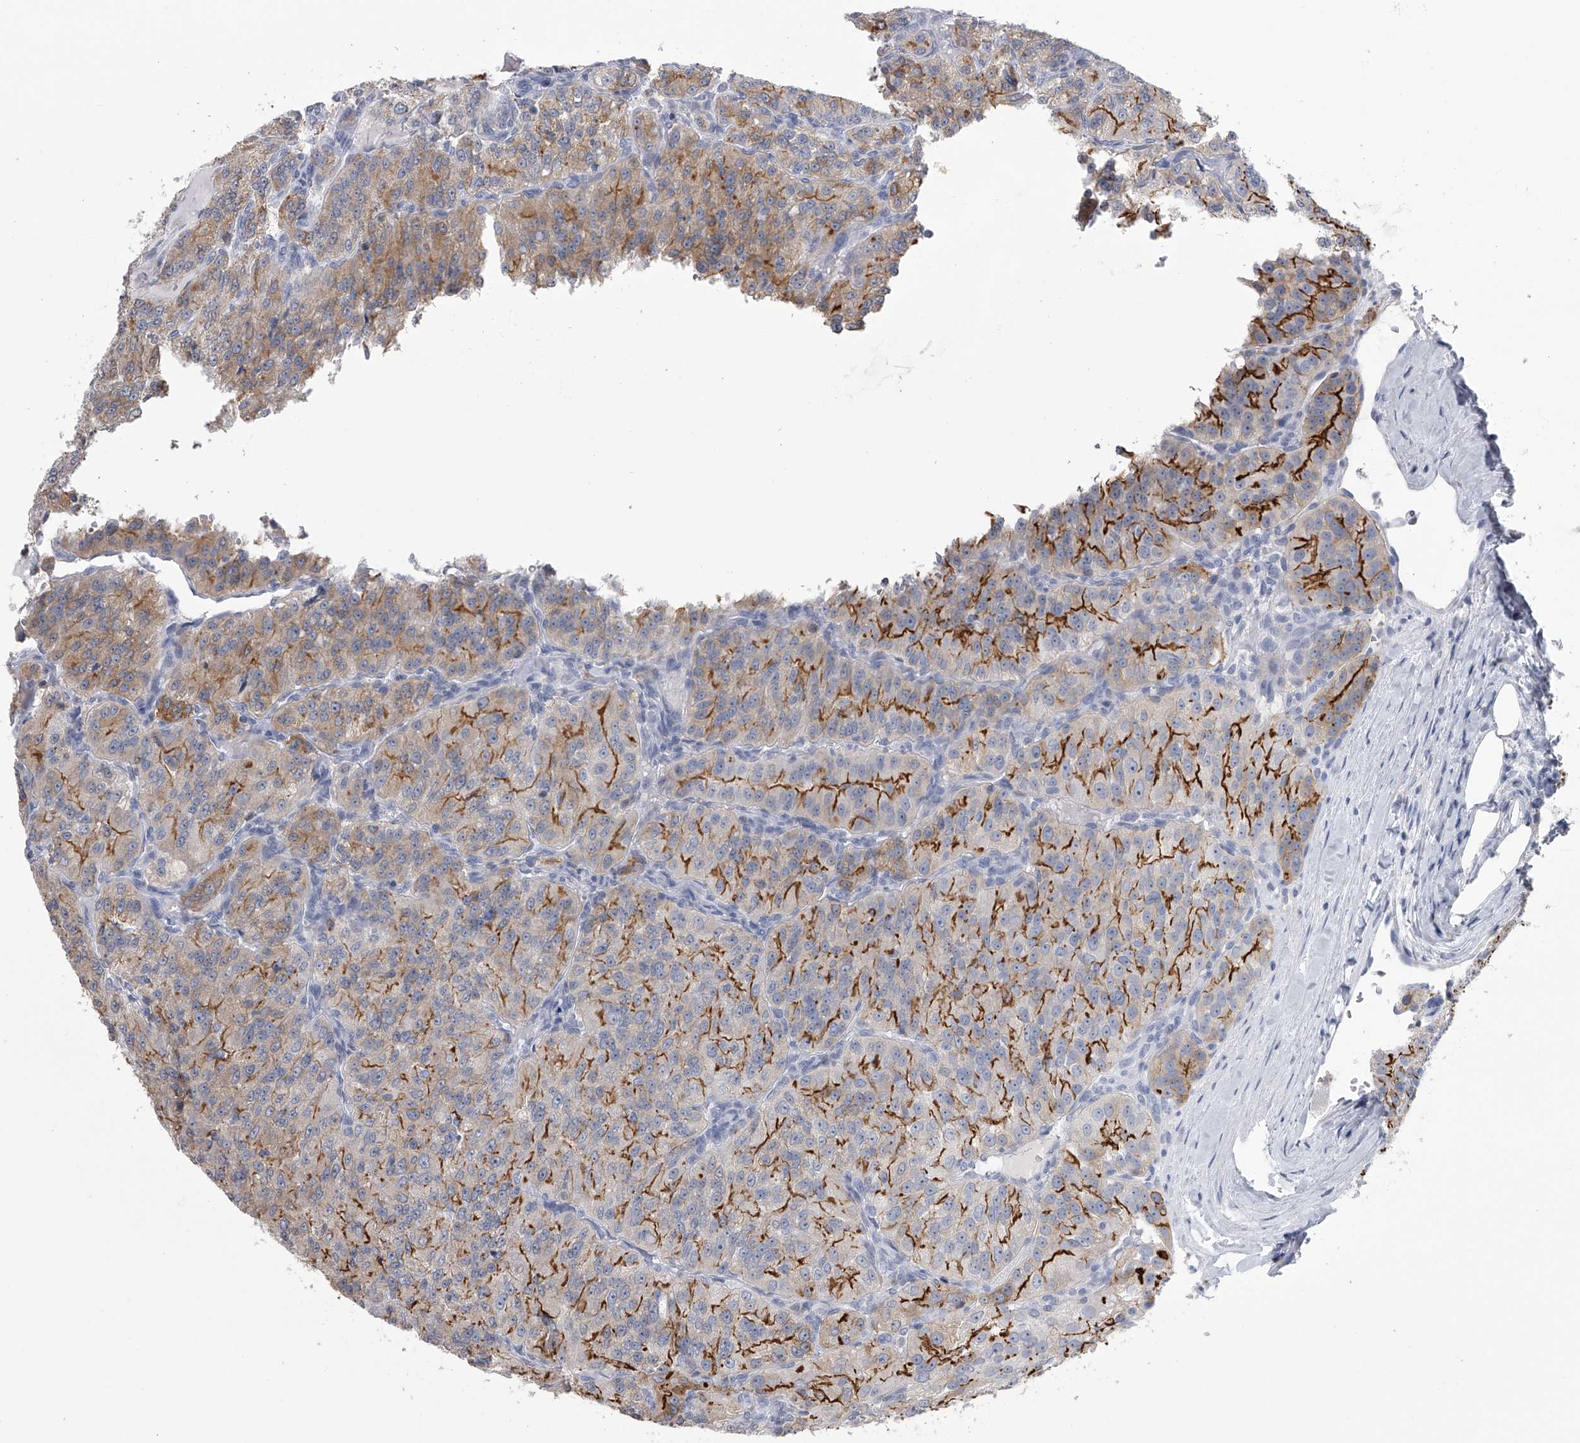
{"staining": {"intensity": "moderate", "quantity": "25%-75%", "location": "cytoplasmic/membranous"}, "tissue": "renal cancer", "cell_type": "Tumor cells", "image_type": "cancer", "snomed": [{"axis": "morphology", "description": "Adenocarcinoma, NOS"}, {"axis": "topography", "description": "Kidney"}], "caption": "Brown immunohistochemical staining in human renal cancer (adenocarcinoma) displays moderate cytoplasmic/membranous expression in approximately 25%-75% of tumor cells. (IHC, brightfield microscopy, high magnification).", "gene": "TASP1", "patient": {"sex": "female", "age": 63}}